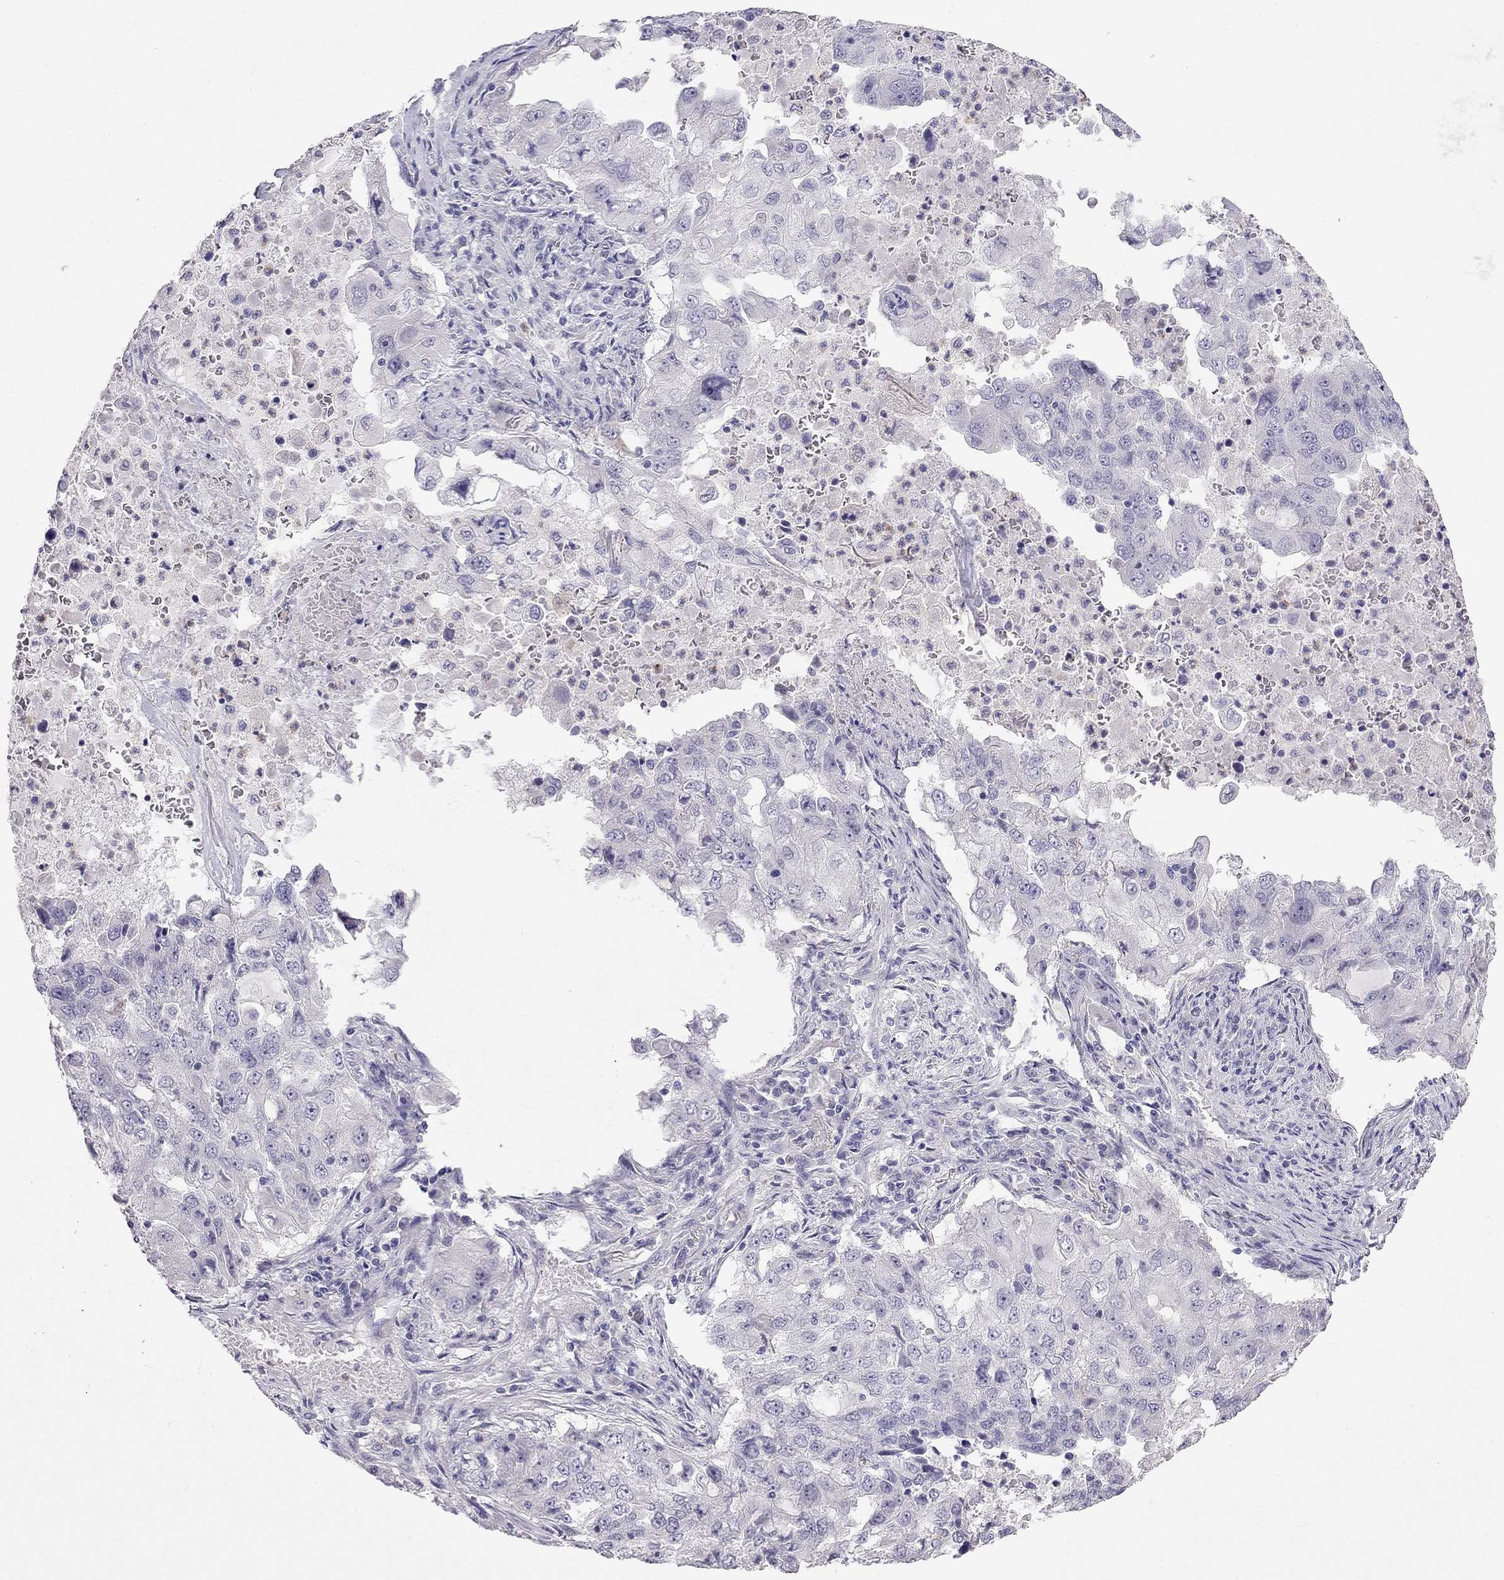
{"staining": {"intensity": "negative", "quantity": "none", "location": "none"}, "tissue": "lung cancer", "cell_type": "Tumor cells", "image_type": "cancer", "snomed": [{"axis": "morphology", "description": "Adenocarcinoma, NOS"}, {"axis": "topography", "description": "Lung"}], "caption": "Tumor cells show no significant expression in lung cancer. (Stains: DAB (3,3'-diaminobenzidine) immunohistochemistry (IHC) with hematoxylin counter stain, Microscopy: brightfield microscopy at high magnification).", "gene": "C16orf89", "patient": {"sex": "female", "age": 61}}